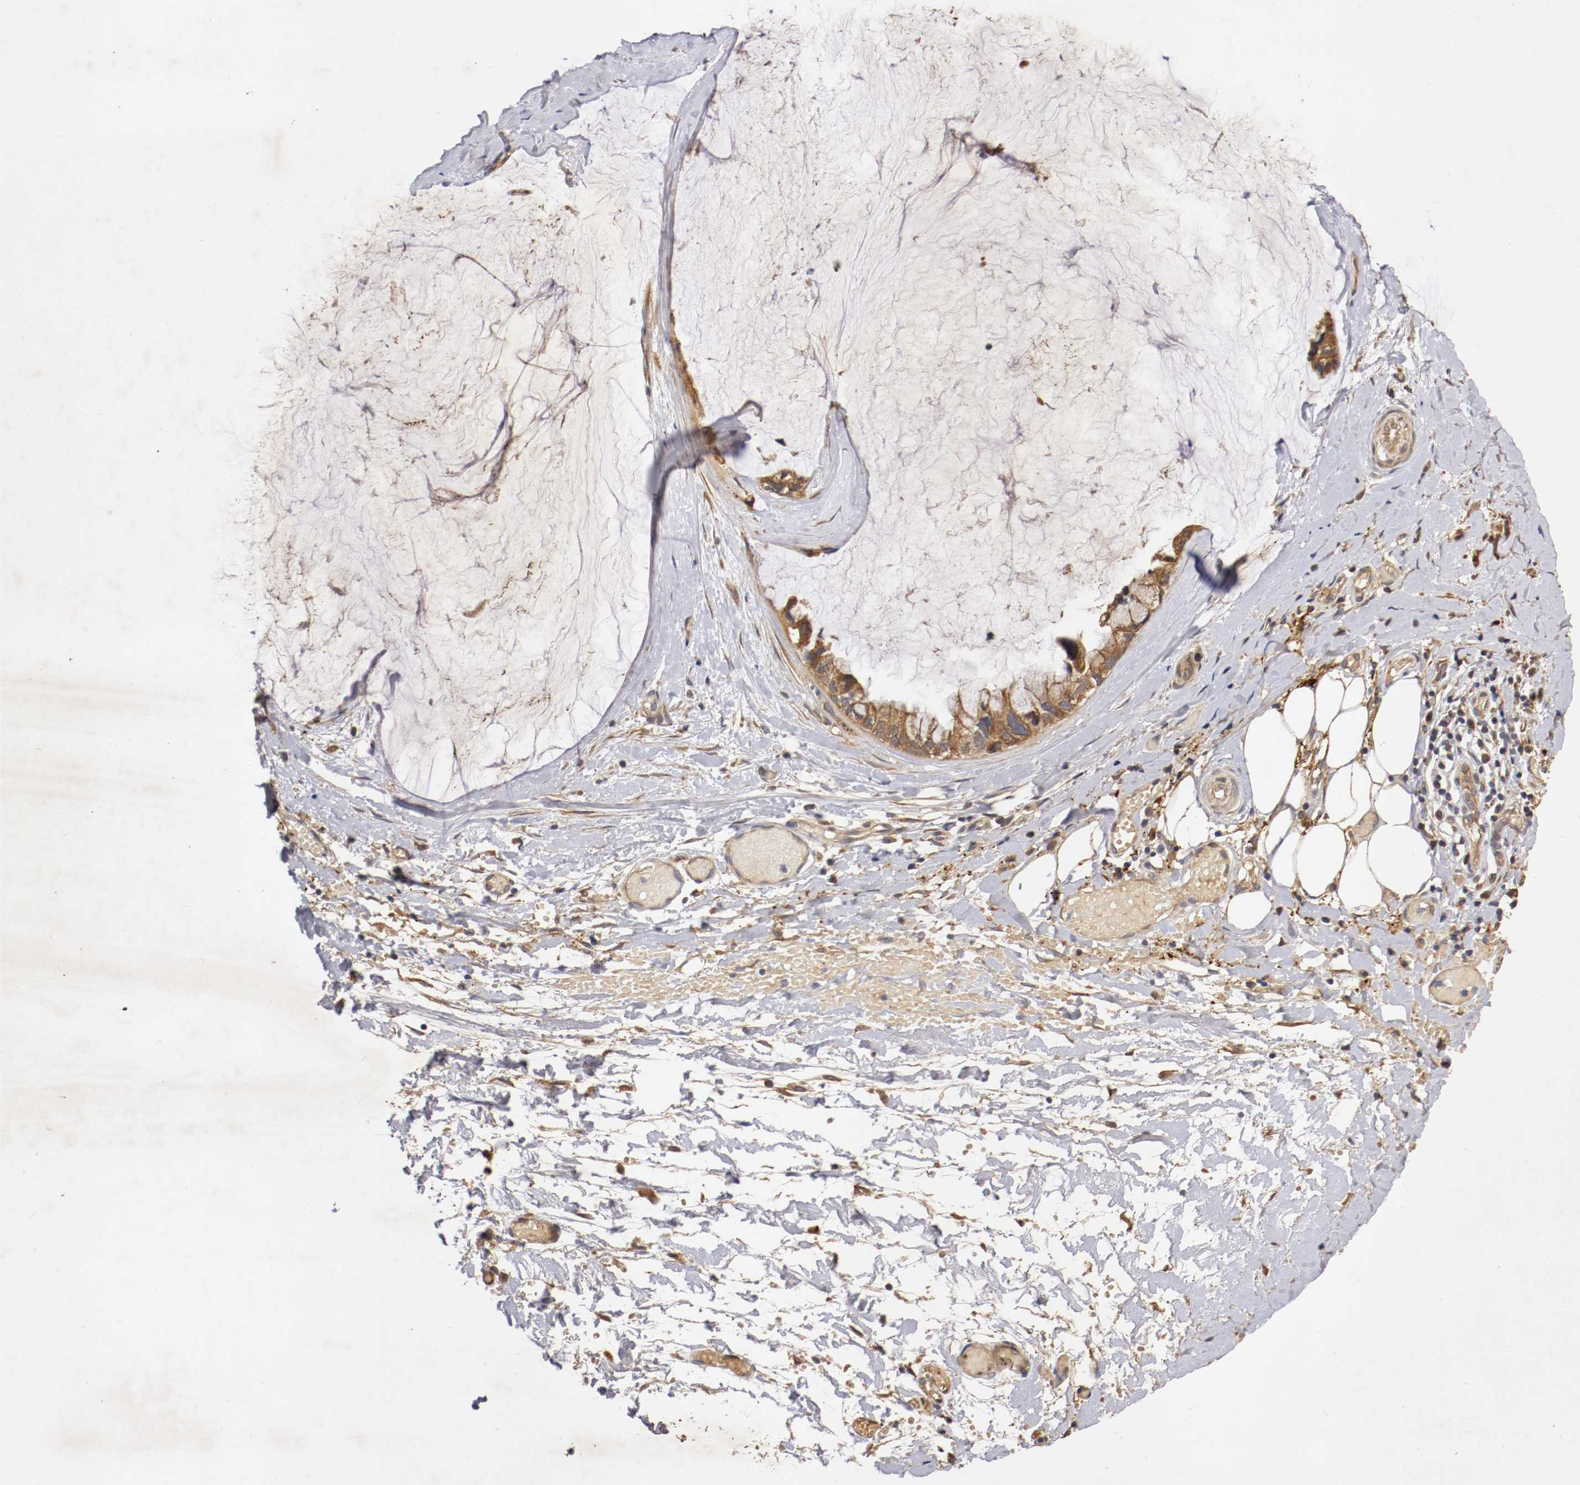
{"staining": {"intensity": "strong", "quantity": ">75%", "location": "cytoplasmic/membranous"}, "tissue": "ovarian cancer", "cell_type": "Tumor cells", "image_type": "cancer", "snomed": [{"axis": "morphology", "description": "Cystadenocarcinoma, mucinous, NOS"}, {"axis": "topography", "description": "Ovary"}], "caption": "Human ovarian cancer stained with a brown dye exhibits strong cytoplasmic/membranous positive positivity in about >75% of tumor cells.", "gene": "VEZT", "patient": {"sex": "female", "age": 39}}